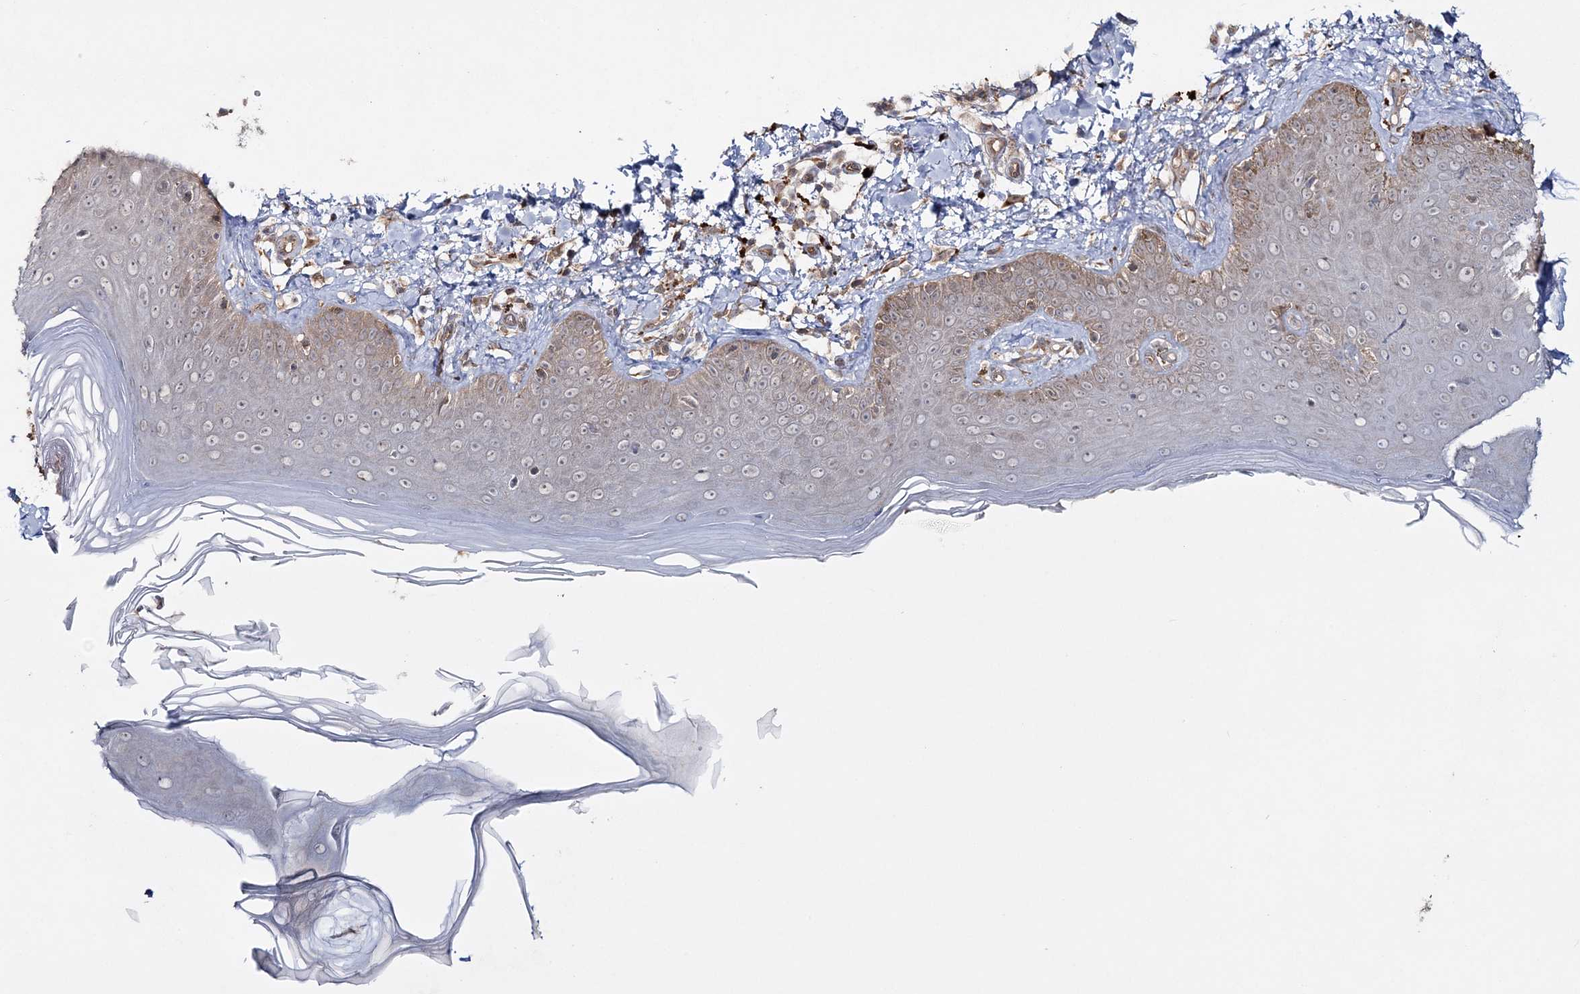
{"staining": {"intensity": "moderate", "quantity": ">75%", "location": "cytoplasmic/membranous"}, "tissue": "skin", "cell_type": "Fibroblasts", "image_type": "normal", "snomed": [{"axis": "morphology", "description": "Normal tissue, NOS"}, {"axis": "topography", "description": "Skin"}], "caption": "The image shows staining of benign skin, revealing moderate cytoplasmic/membranous protein expression (brown color) within fibroblasts.", "gene": "MOCS2", "patient": {"sex": "male", "age": 52}}